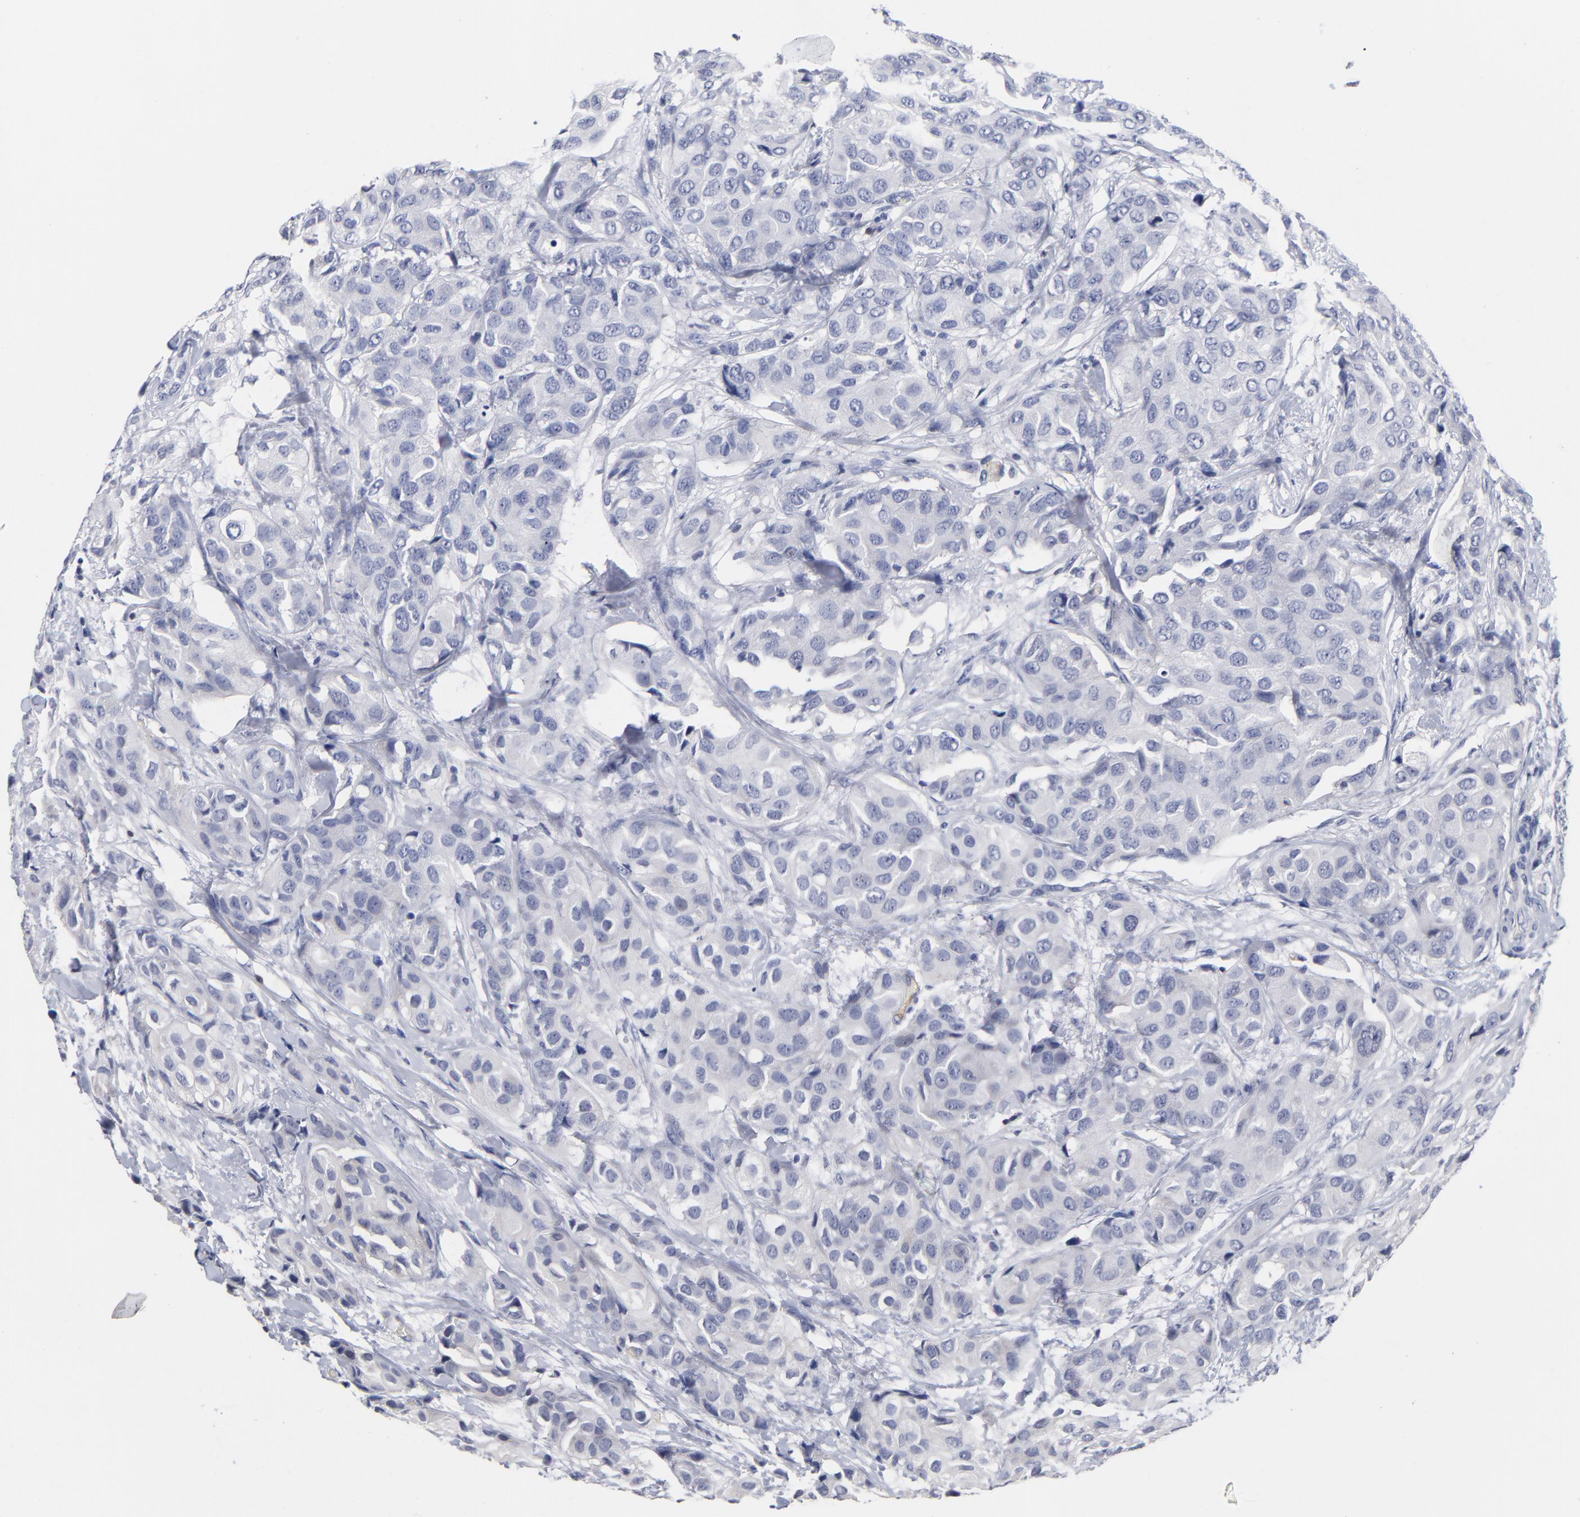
{"staining": {"intensity": "negative", "quantity": "none", "location": "none"}, "tissue": "breast cancer", "cell_type": "Tumor cells", "image_type": "cancer", "snomed": [{"axis": "morphology", "description": "Duct carcinoma"}, {"axis": "topography", "description": "Breast"}], "caption": "A micrograph of human breast cancer (intraductal carcinoma) is negative for staining in tumor cells.", "gene": "TRAT1", "patient": {"sex": "female", "age": 68}}